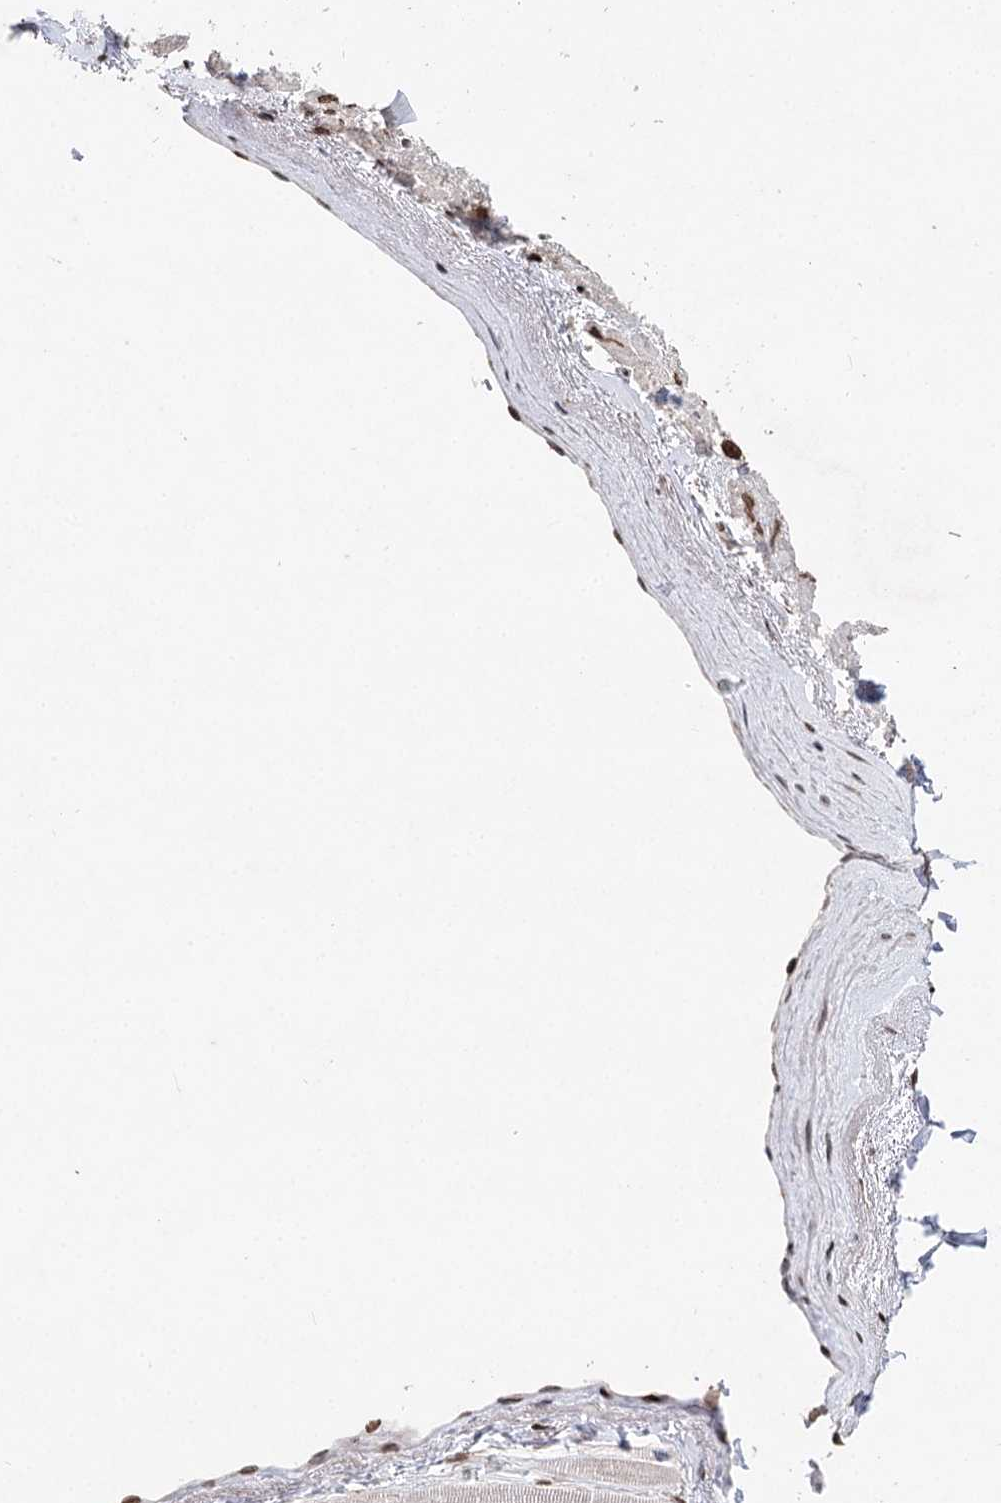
{"staining": {"intensity": "moderate", "quantity": "<25%", "location": "cytoplasmic/membranous,nuclear"}, "tissue": "heart muscle", "cell_type": "Cardiomyocytes", "image_type": "normal", "snomed": [{"axis": "morphology", "description": "Normal tissue, NOS"}, {"axis": "topography", "description": "Heart"}], "caption": "Protein staining of unremarkable heart muscle displays moderate cytoplasmic/membranous,nuclear positivity in approximately <25% of cardiomyocytes. (DAB (3,3'-diaminobenzidine) IHC, brown staining for protein, blue staining for nuclei).", "gene": "FRMD4A", "patient": {"sex": "male", "age": 50}}